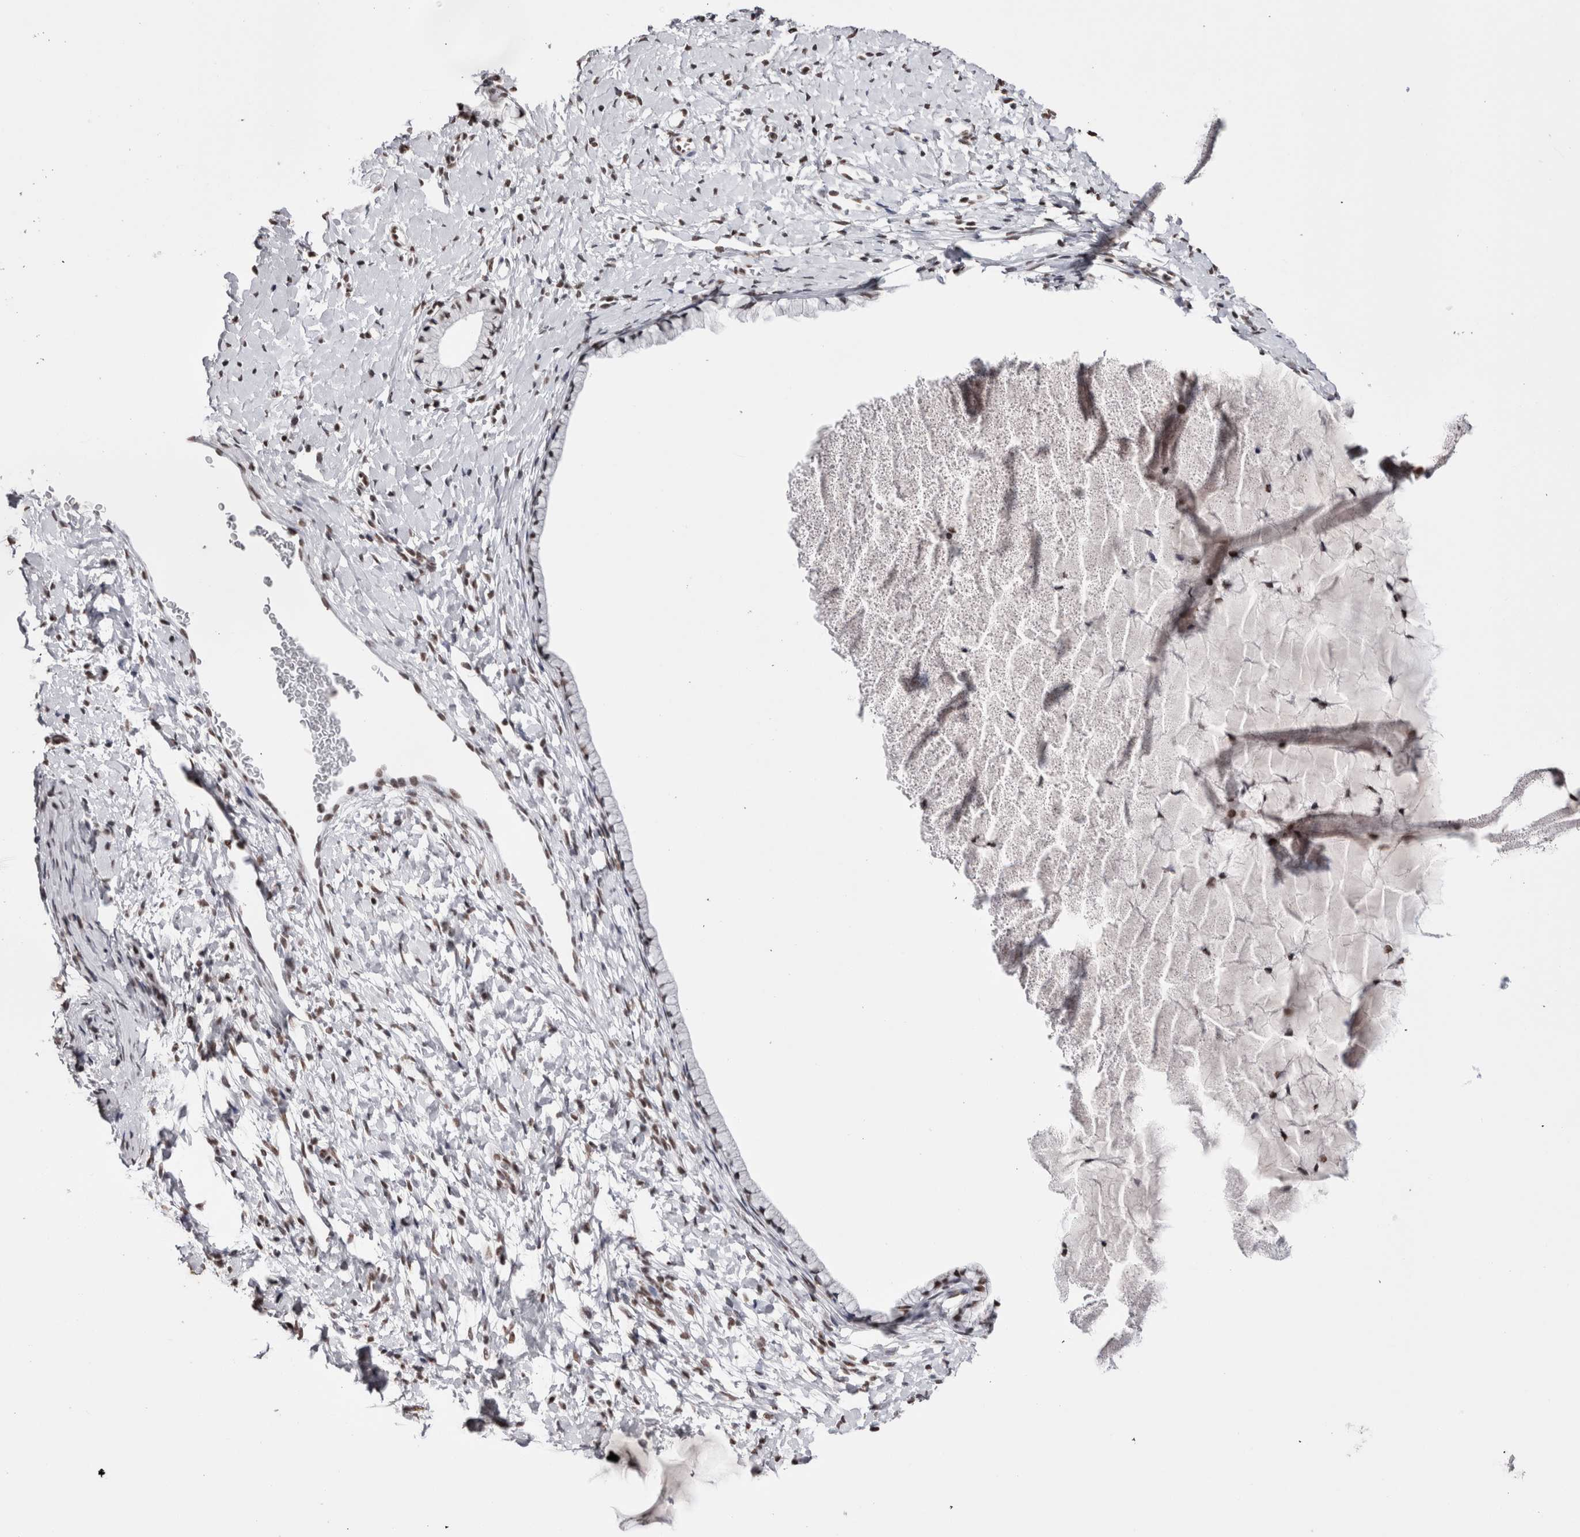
{"staining": {"intensity": "moderate", "quantity": ">75%", "location": "nuclear"}, "tissue": "cervix", "cell_type": "Glandular cells", "image_type": "normal", "snomed": [{"axis": "morphology", "description": "Normal tissue, NOS"}, {"axis": "topography", "description": "Cervix"}], "caption": "Immunohistochemical staining of benign human cervix displays >75% levels of moderate nuclear protein staining in about >75% of glandular cells.", "gene": "SMC1A", "patient": {"sex": "female", "age": 72}}